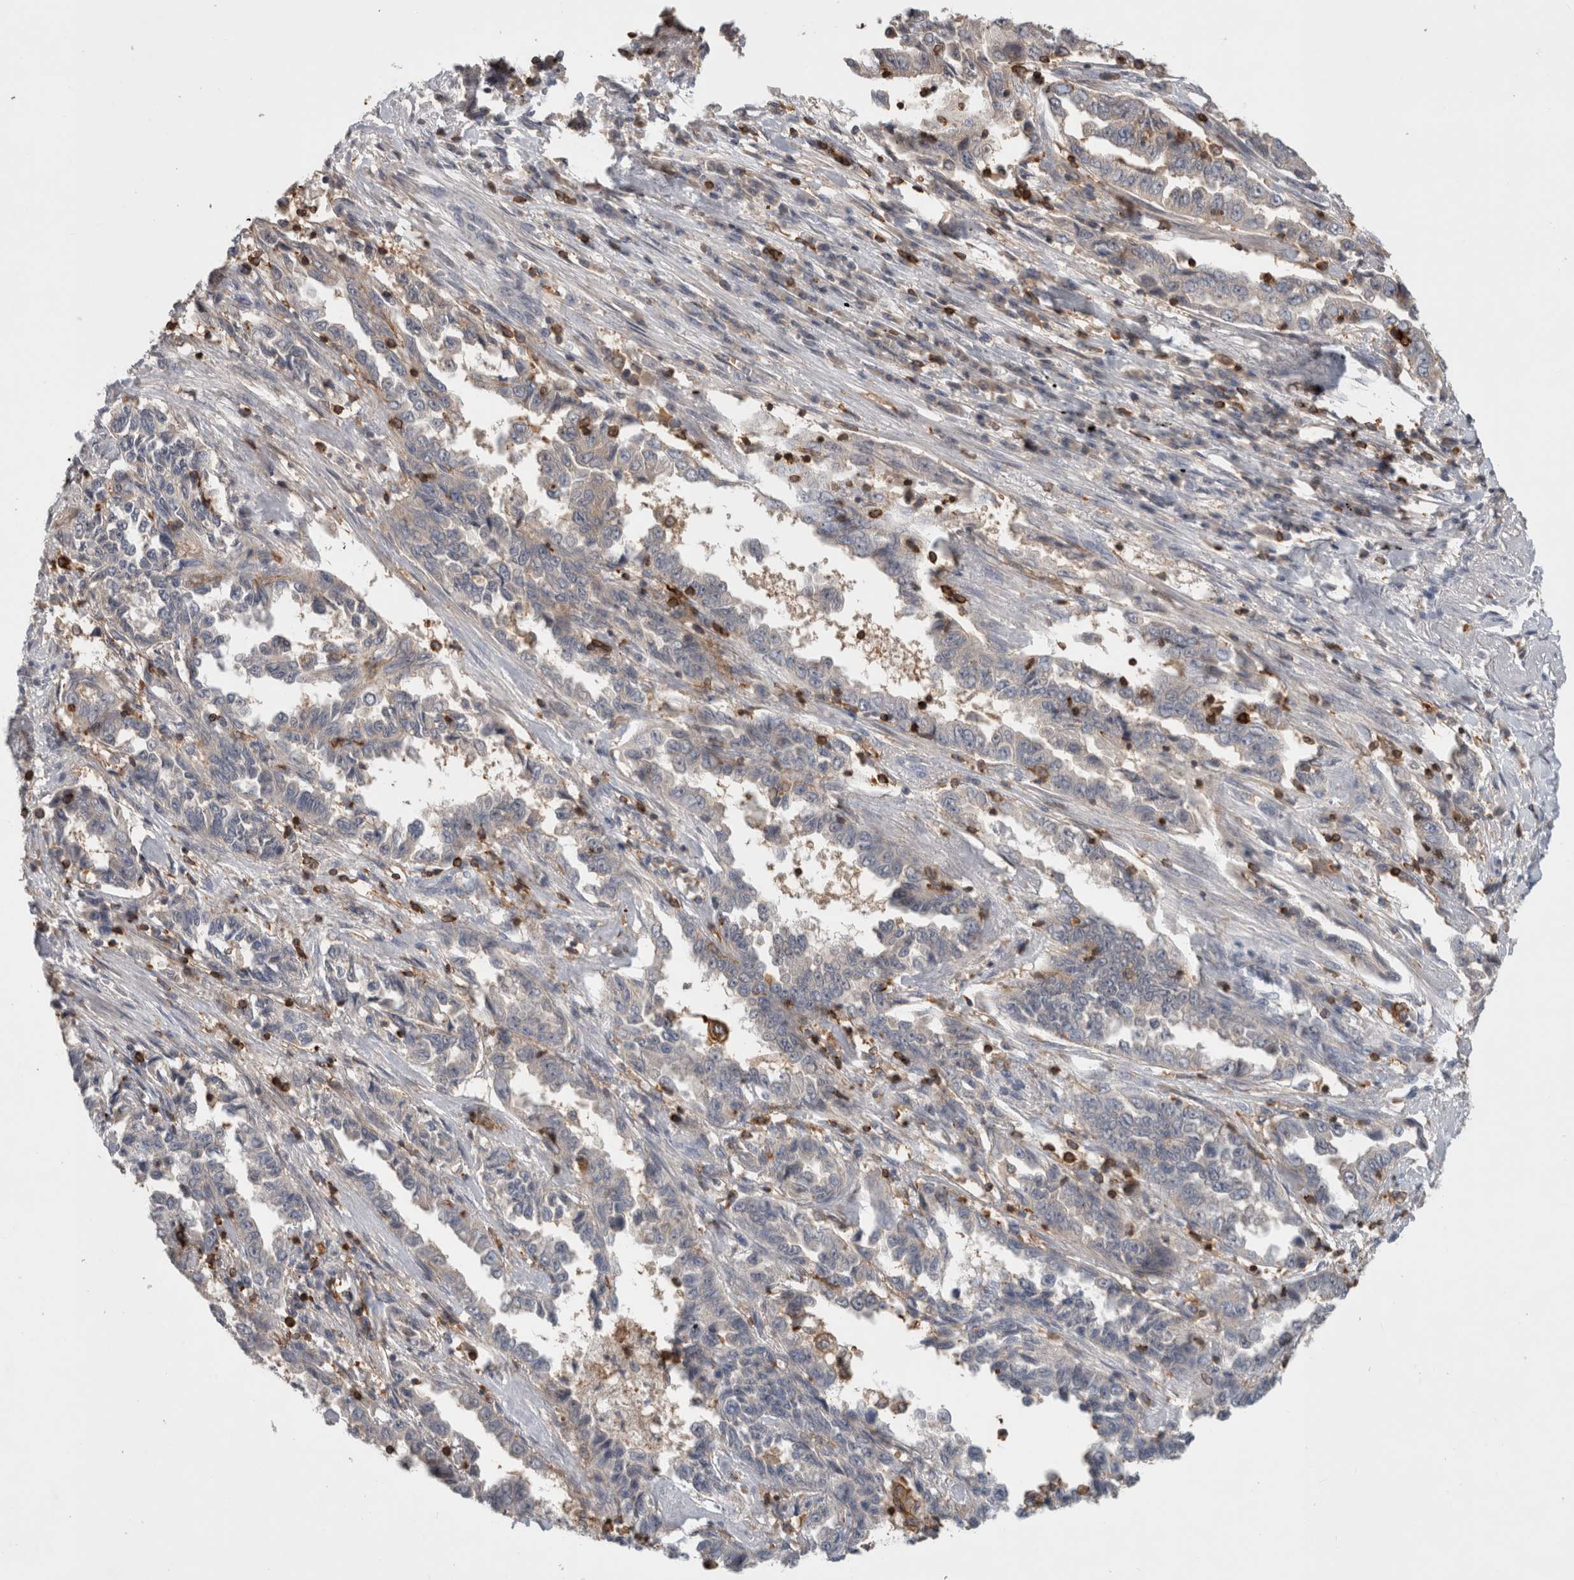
{"staining": {"intensity": "negative", "quantity": "none", "location": "none"}, "tissue": "lung cancer", "cell_type": "Tumor cells", "image_type": "cancer", "snomed": [{"axis": "morphology", "description": "Adenocarcinoma, NOS"}, {"axis": "topography", "description": "Lung"}], "caption": "The photomicrograph reveals no significant positivity in tumor cells of lung cancer. Nuclei are stained in blue.", "gene": "GFRA2", "patient": {"sex": "female", "age": 51}}